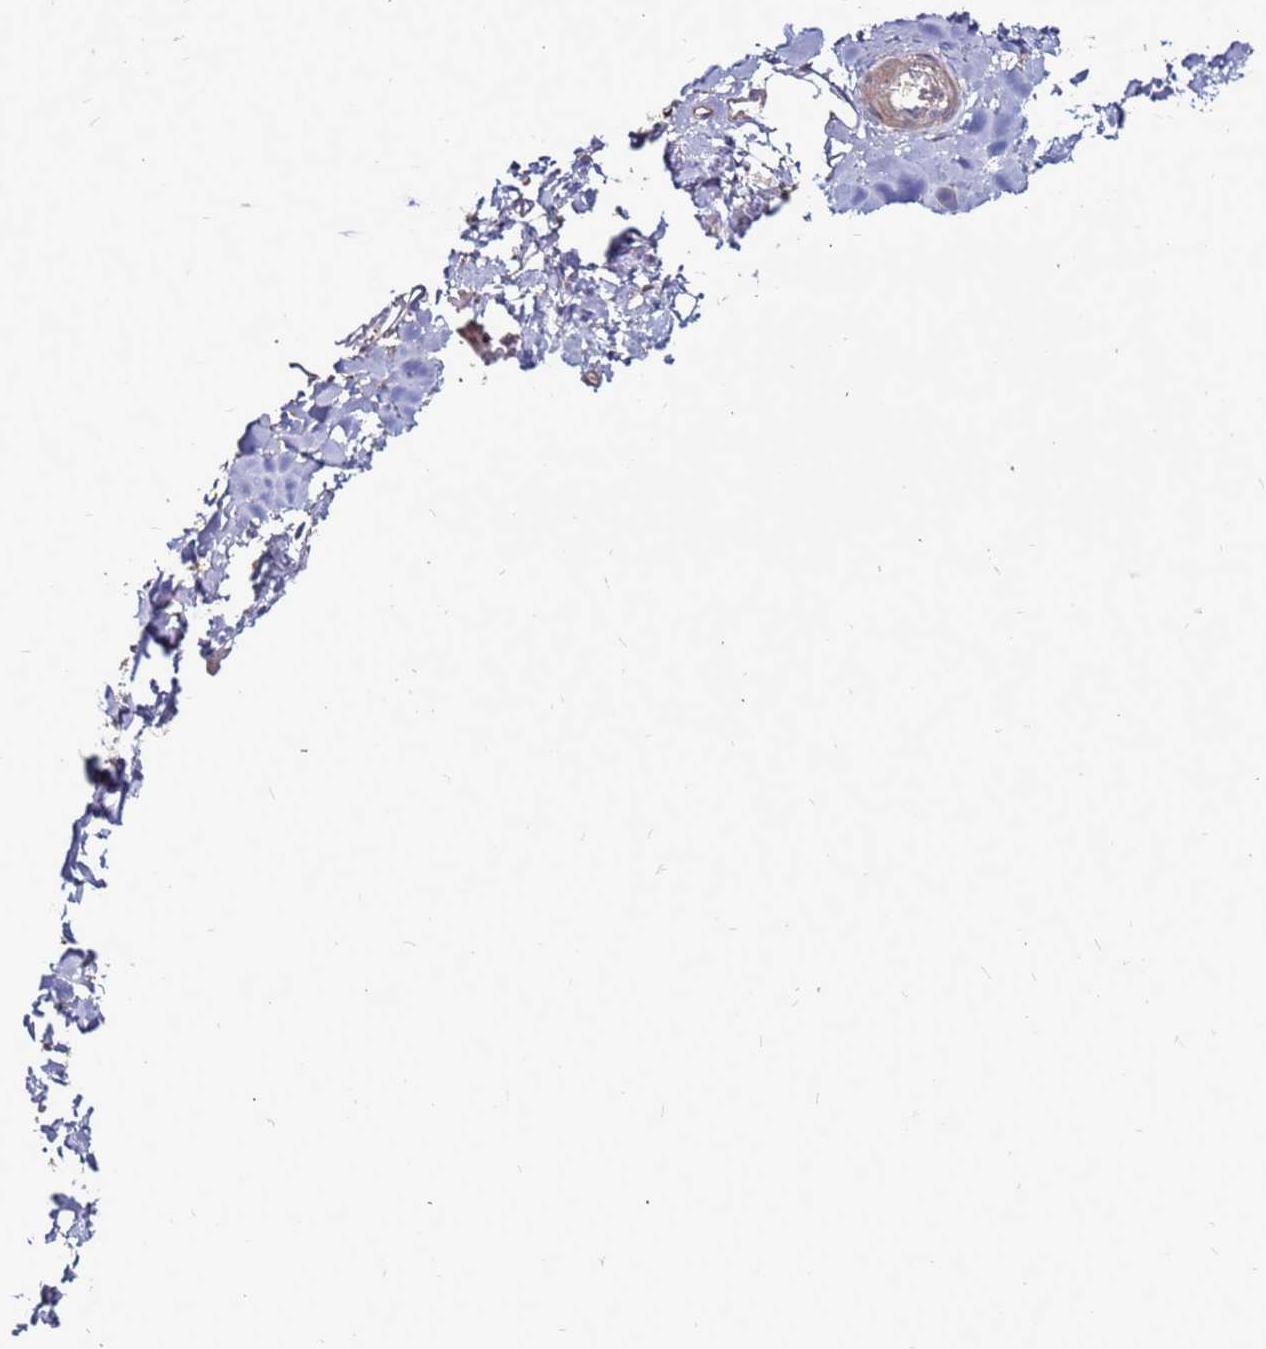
{"staining": {"intensity": "negative", "quantity": "none", "location": "none"}, "tissue": "adipose tissue", "cell_type": "Adipocytes", "image_type": "normal", "snomed": [{"axis": "morphology", "description": "Normal tissue, NOS"}, {"axis": "topography", "description": "Skeletal muscle"}, {"axis": "topography", "description": "Peripheral nerve tissue"}], "caption": "A high-resolution micrograph shows IHC staining of unremarkable adipose tissue, which displays no significant expression in adipocytes.", "gene": "GPN3", "patient": {"sex": "female", "age": 55}}